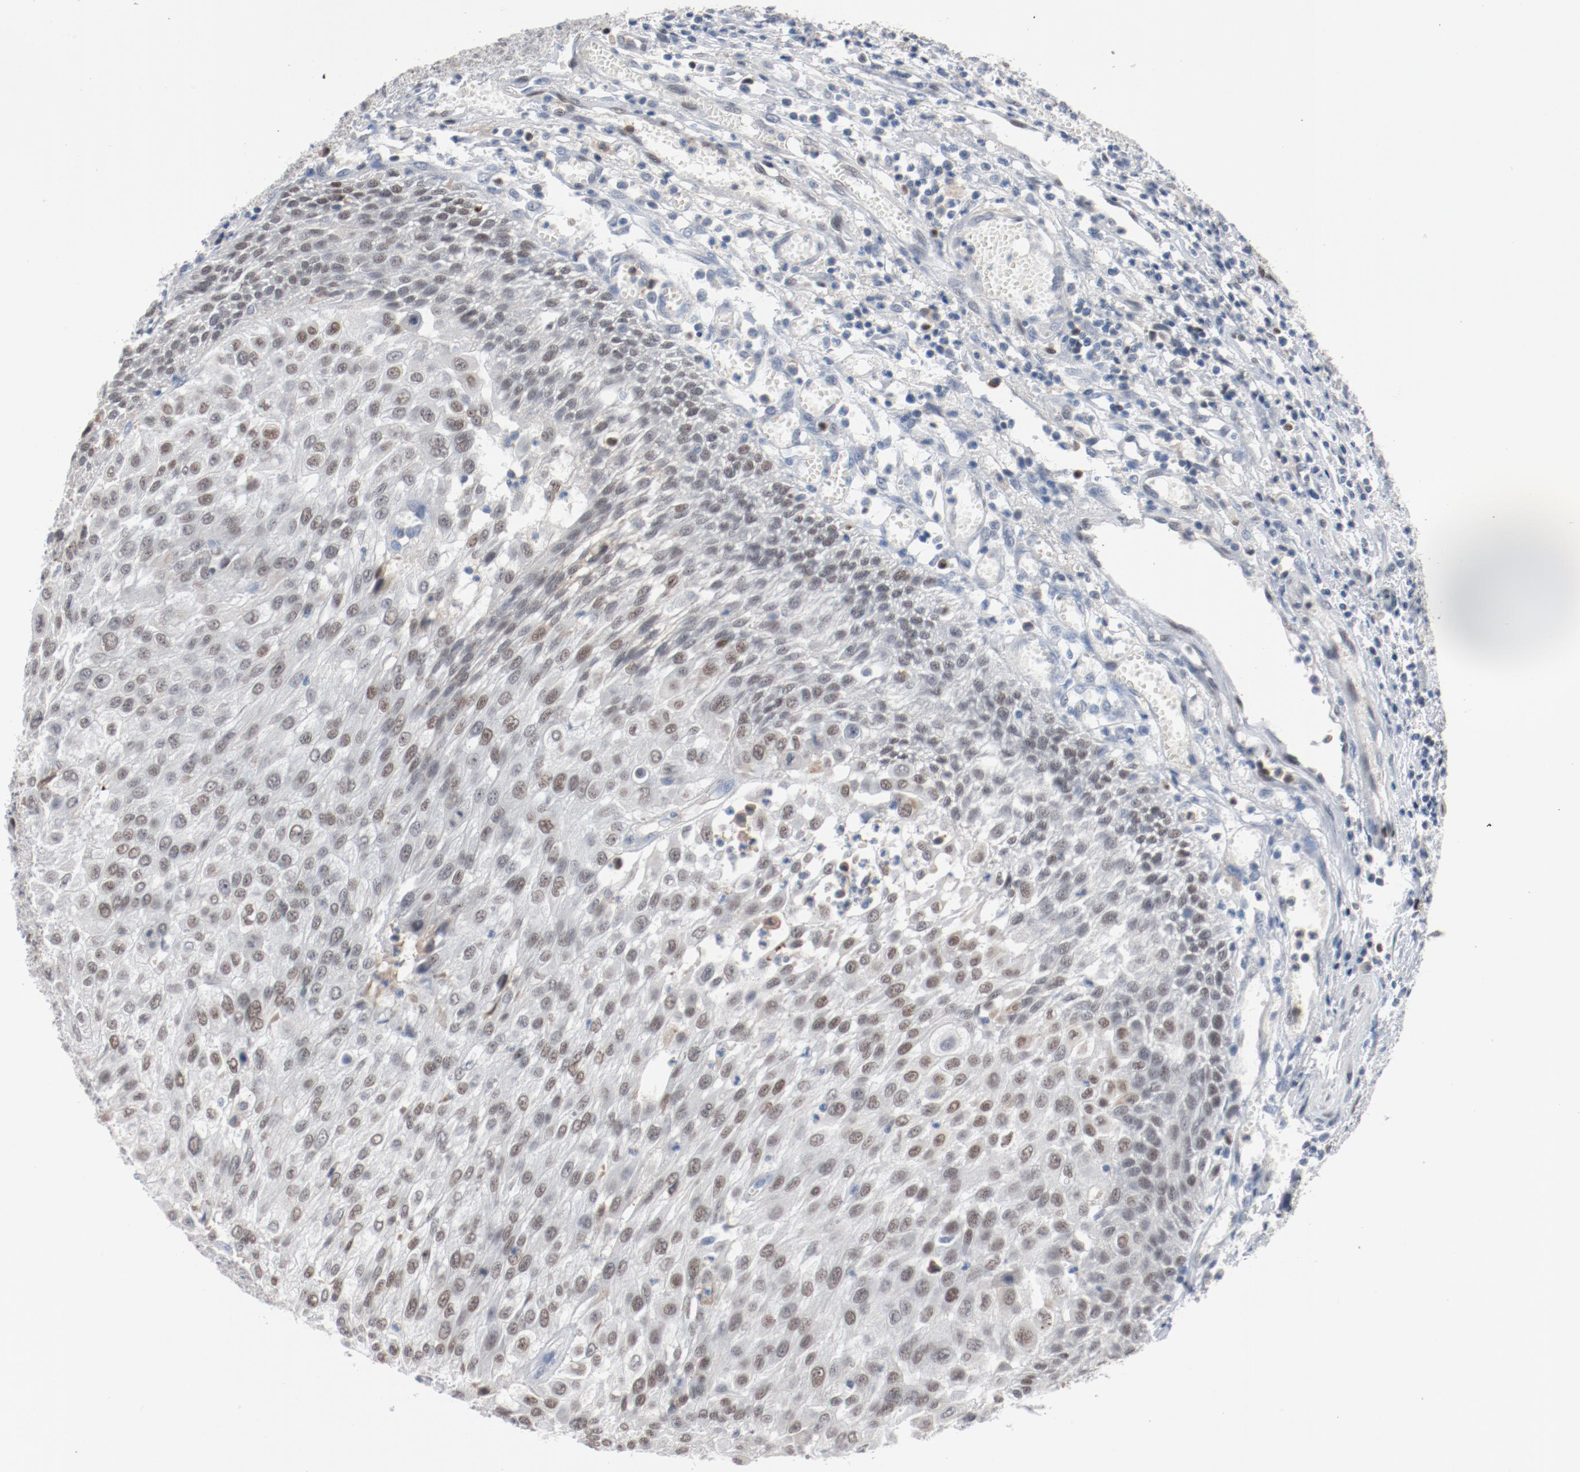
{"staining": {"intensity": "weak", "quantity": "25%-75%", "location": "nuclear"}, "tissue": "urothelial cancer", "cell_type": "Tumor cells", "image_type": "cancer", "snomed": [{"axis": "morphology", "description": "Urothelial carcinoma, High grade"}, {"axis": "topography", "description": "Urinary bladder"}], "caption": "Urothelial cancer stained with DAB (3,3'-diaminobenzidine) IHC reveals low levels of weak nuclear positivity in about 25%-75% of tumor cells.", "gene": "FOXP1", "patient": {"sex": "male", "age": 57}}